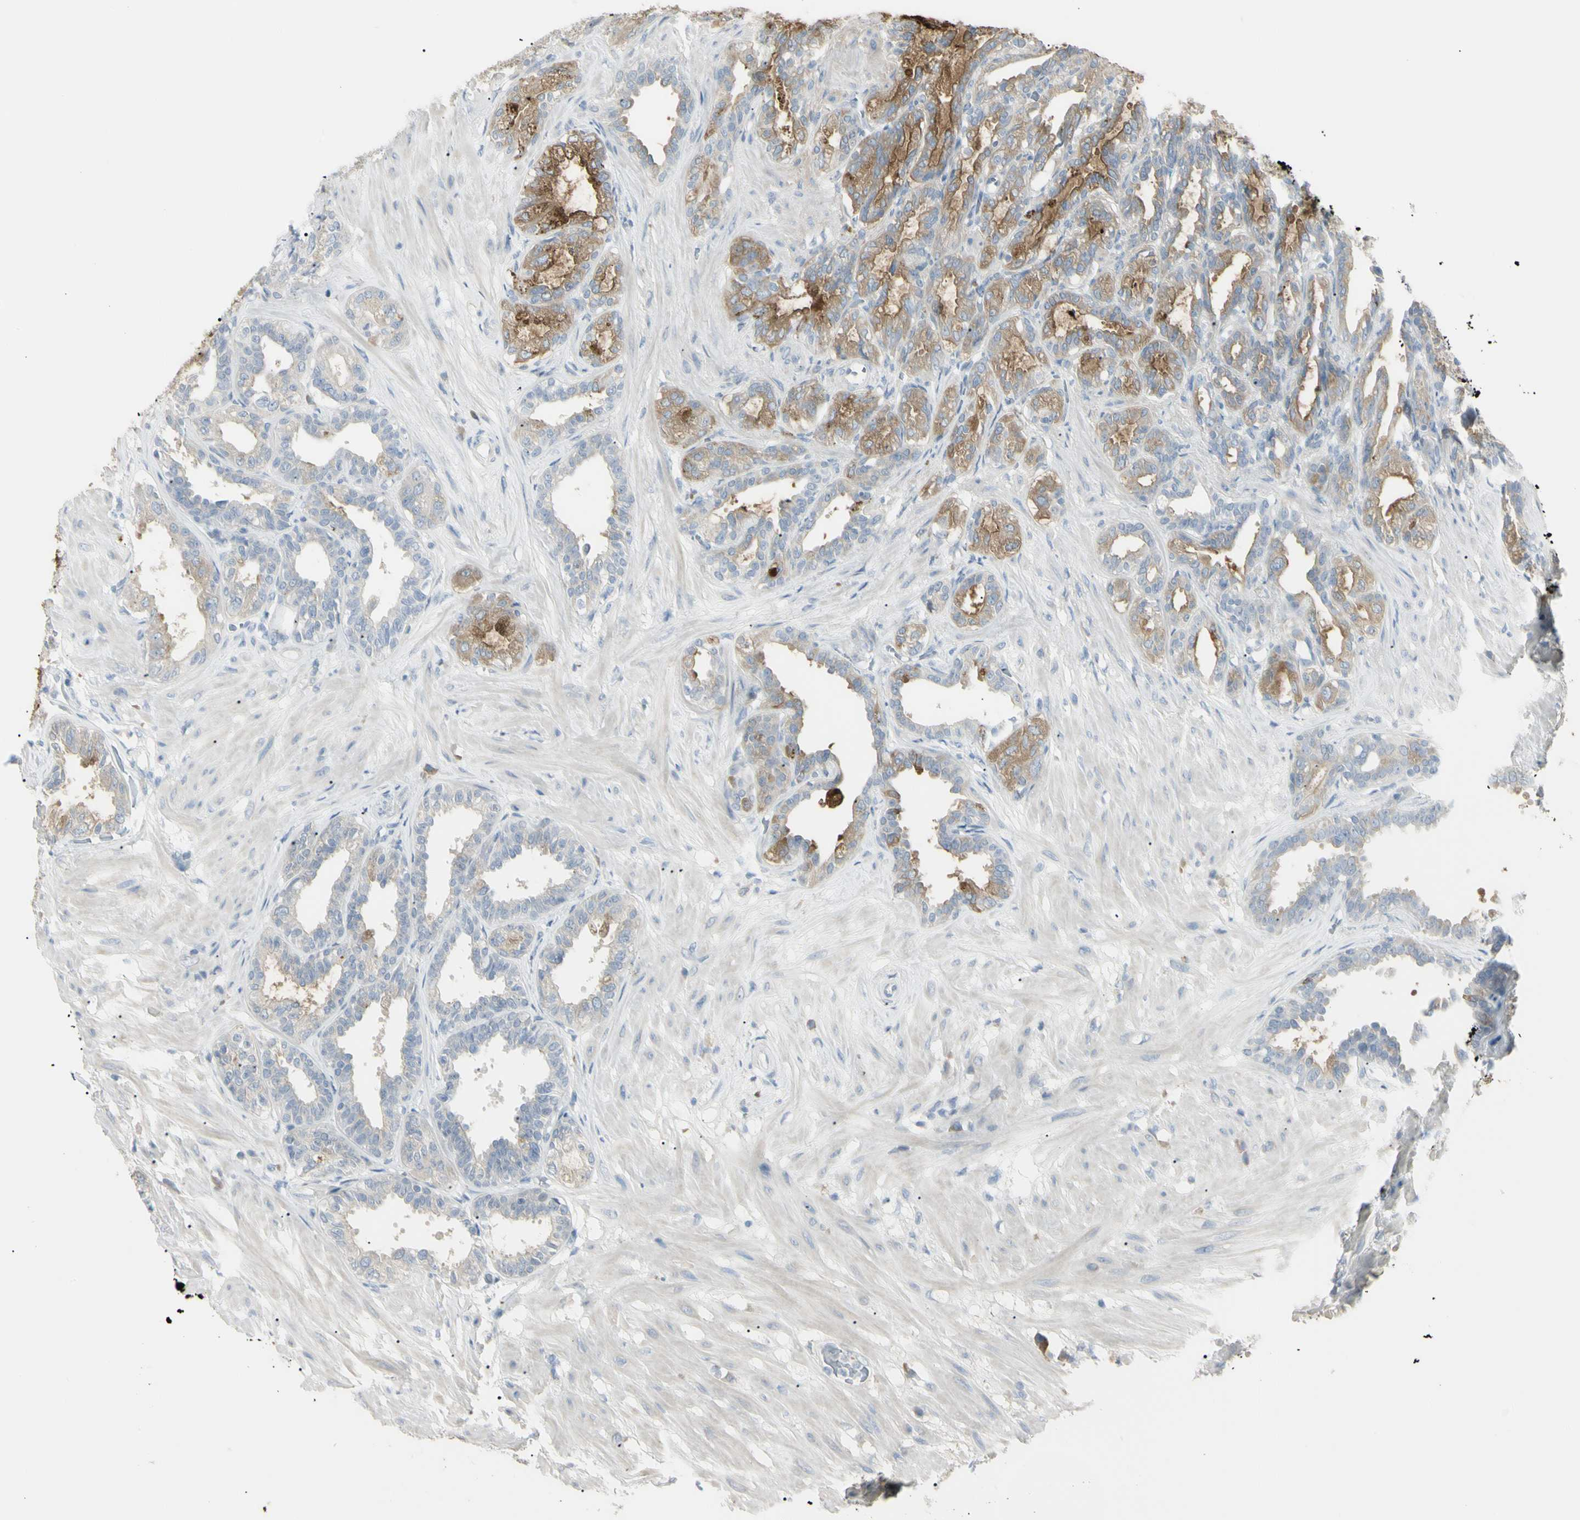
{"staining": {"intensity": "strong", "quantity": "<25%", "location": "cytoplasmic/membranous"}, "tissue": "seminal vesicle", "cell_type": "Glandular cells", "image_type": "normal", "snomed": [{"axis": "morphology", "description": "Normal tissue, NOS"}, {"axis": "topography", "description": "Seminal veicle"}], "caption": "Brown immunohistochemical staining in normal seminal vesicle shows strong cytoplasmic/membranous positivity in approximately <25% of glandular cells. The staining is performed using DAB (3,3'-diaminobenzidine) brown chromogen to label protein expression. The nuclei are counter-stained blue using hematoxylin.", "gene": "PIP", "patient": {"sex": "male", "age": 61}}